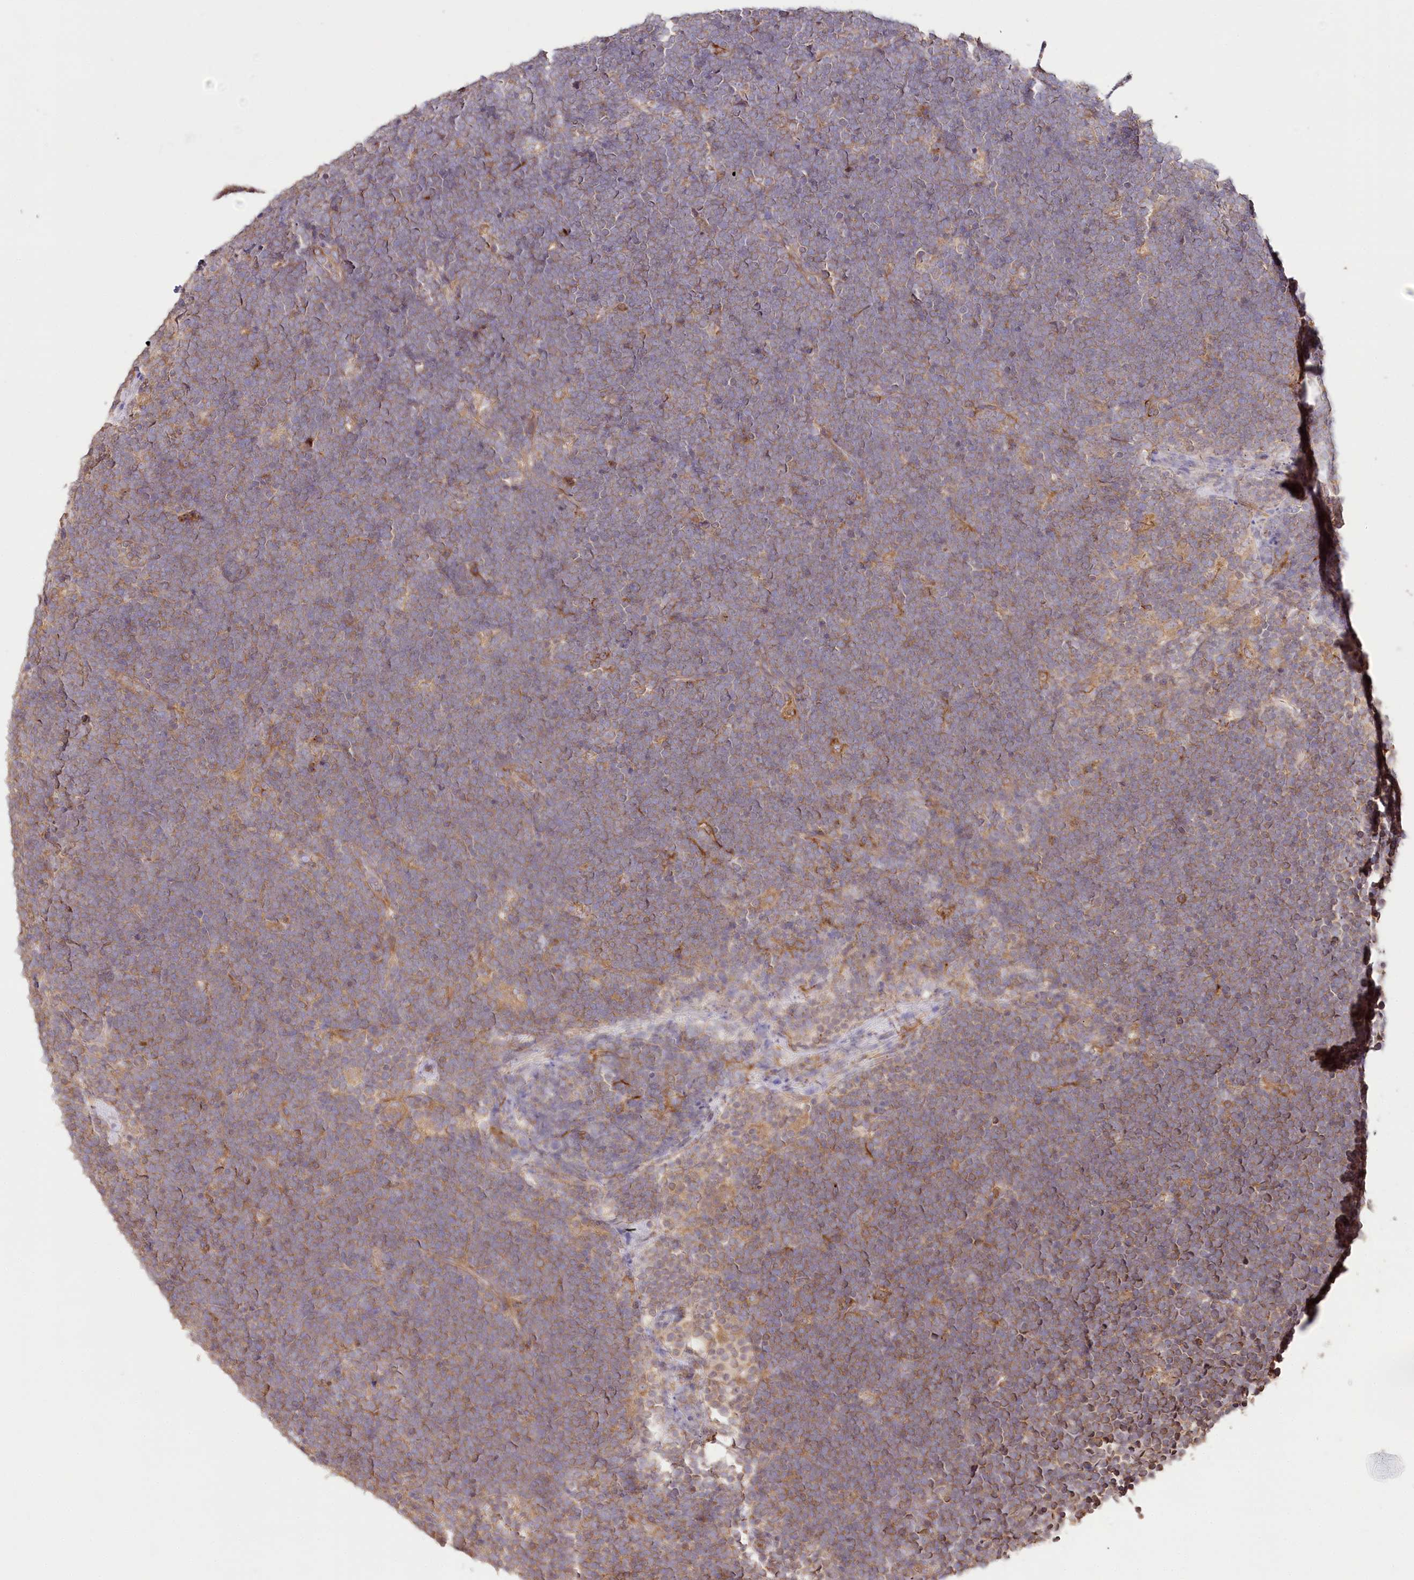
{"staining": {"intensity": "weak", "quantity": "25%-75%", "location": "cytoplasmic/membranous"}, "tissue": "lymphoma", "cell_type": "Tumor cells", "image_type": "cancer", "snomed": [{"axis": "morphology", "description": "Malignant lymphoma, non-Hodgkin's type, High grade"}, {"axis": "topography", "description": "Lymph node"}], "caption": "The immunohistochemical stain highlights weak cytoplasmic/membranous staining in tumor cells of lymphoma tissue.", "gene": "DMXL1", "patient": {"sex": "male", "age": 13}}